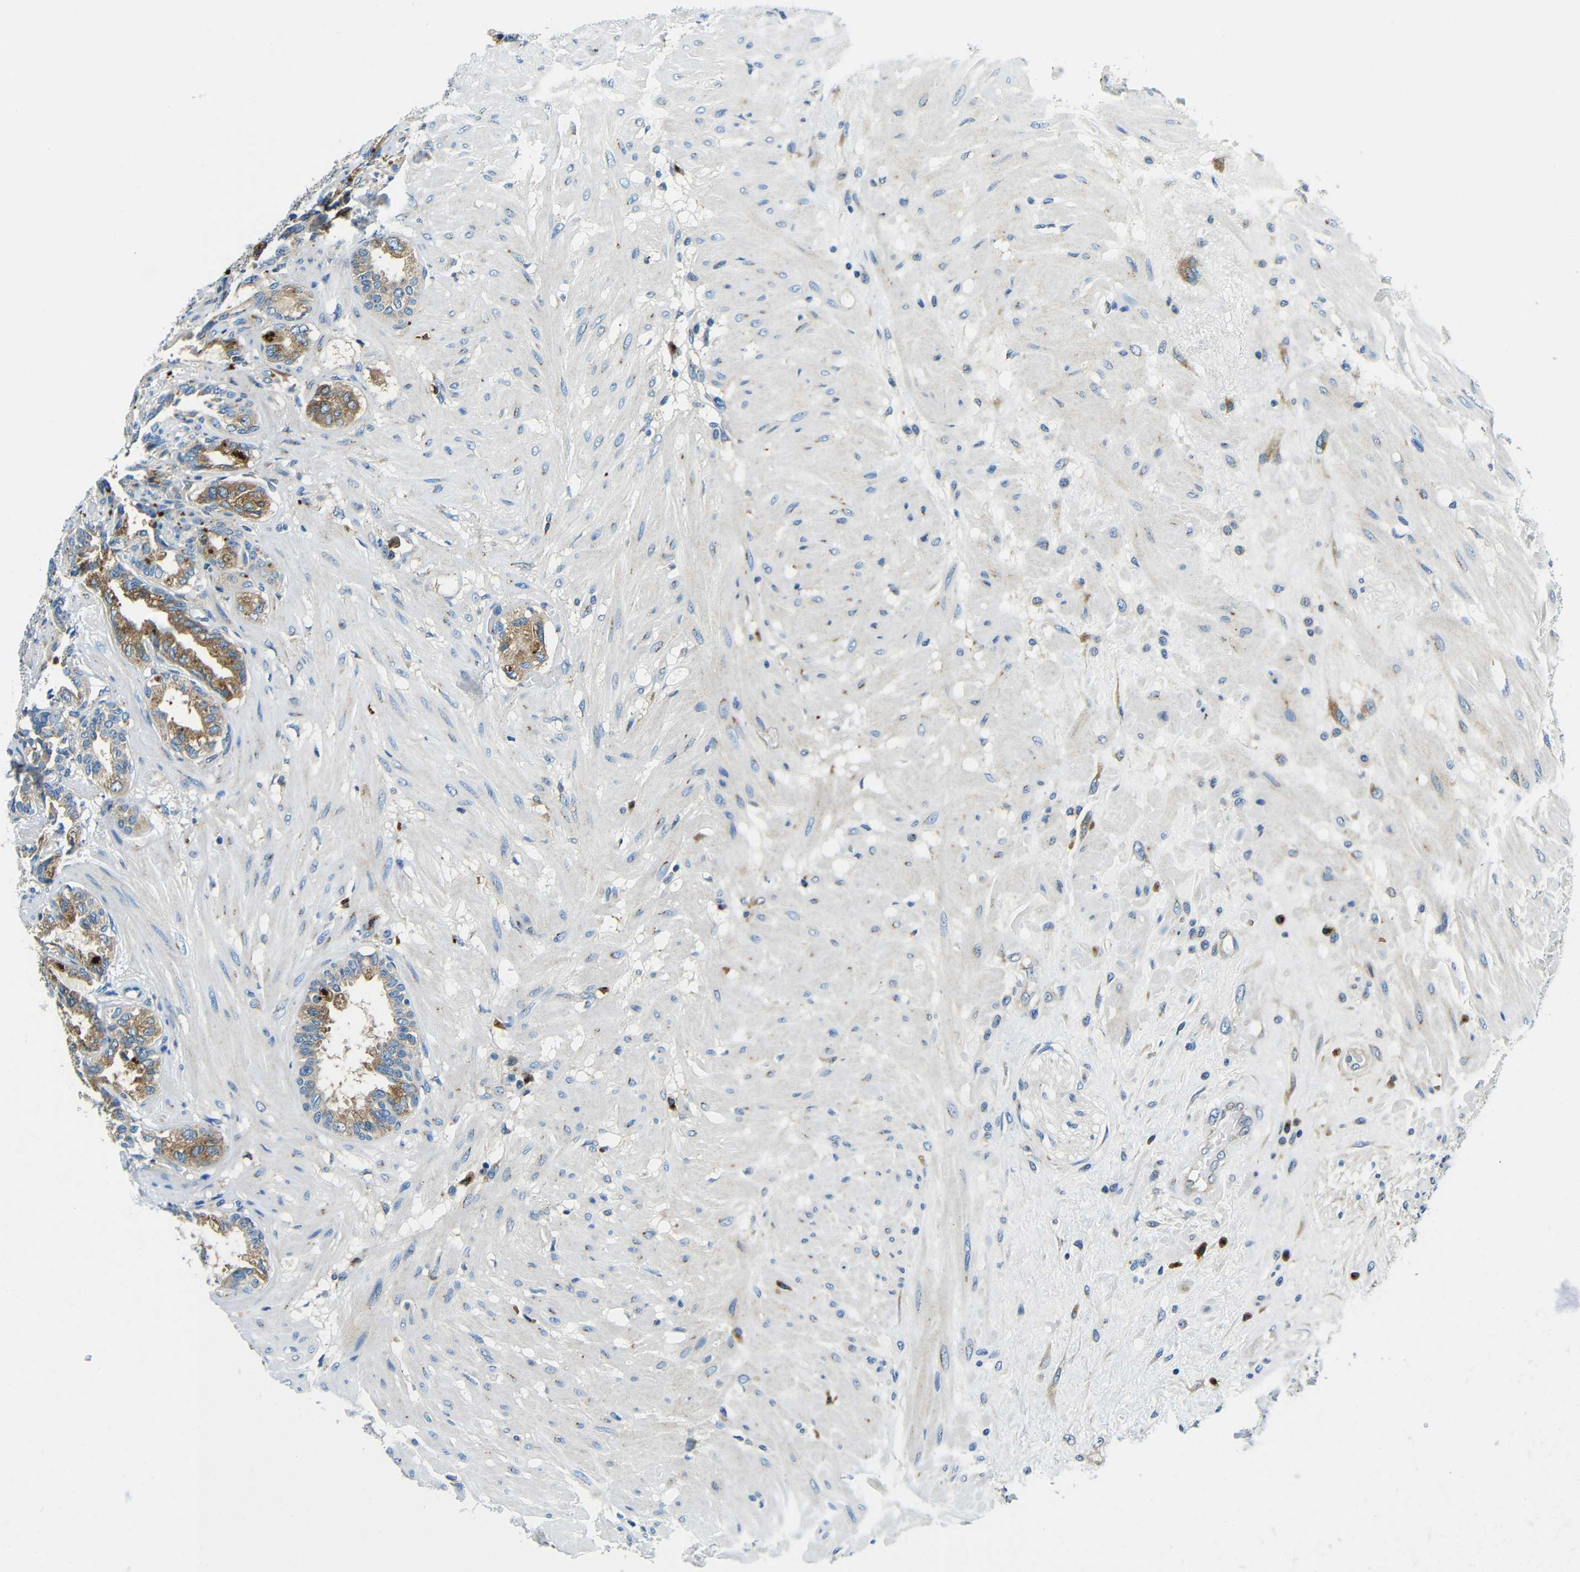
{"staining": {"intensity": "moderate", "quantity": ">75%", "location": "cytoplasmic/membranous"}, "tissue": "seminal vesicle", "cell_type": "Glandular cells", "image_type": "normal", "snomed": [{"axis": "morphology", "description": "Normal tissue, NOS"}, {"axis": "topography", "description": "Seminal veicle"}], "caption": "Immunohistochemistry (DAB) staining of unremarkable human seminal vesicle reveals moderate cytoplasmic/membranous protein expression in approximately >75% of glandular cells.", "gene": "USO1", "patient": {"sex": "male", "age": 61}}